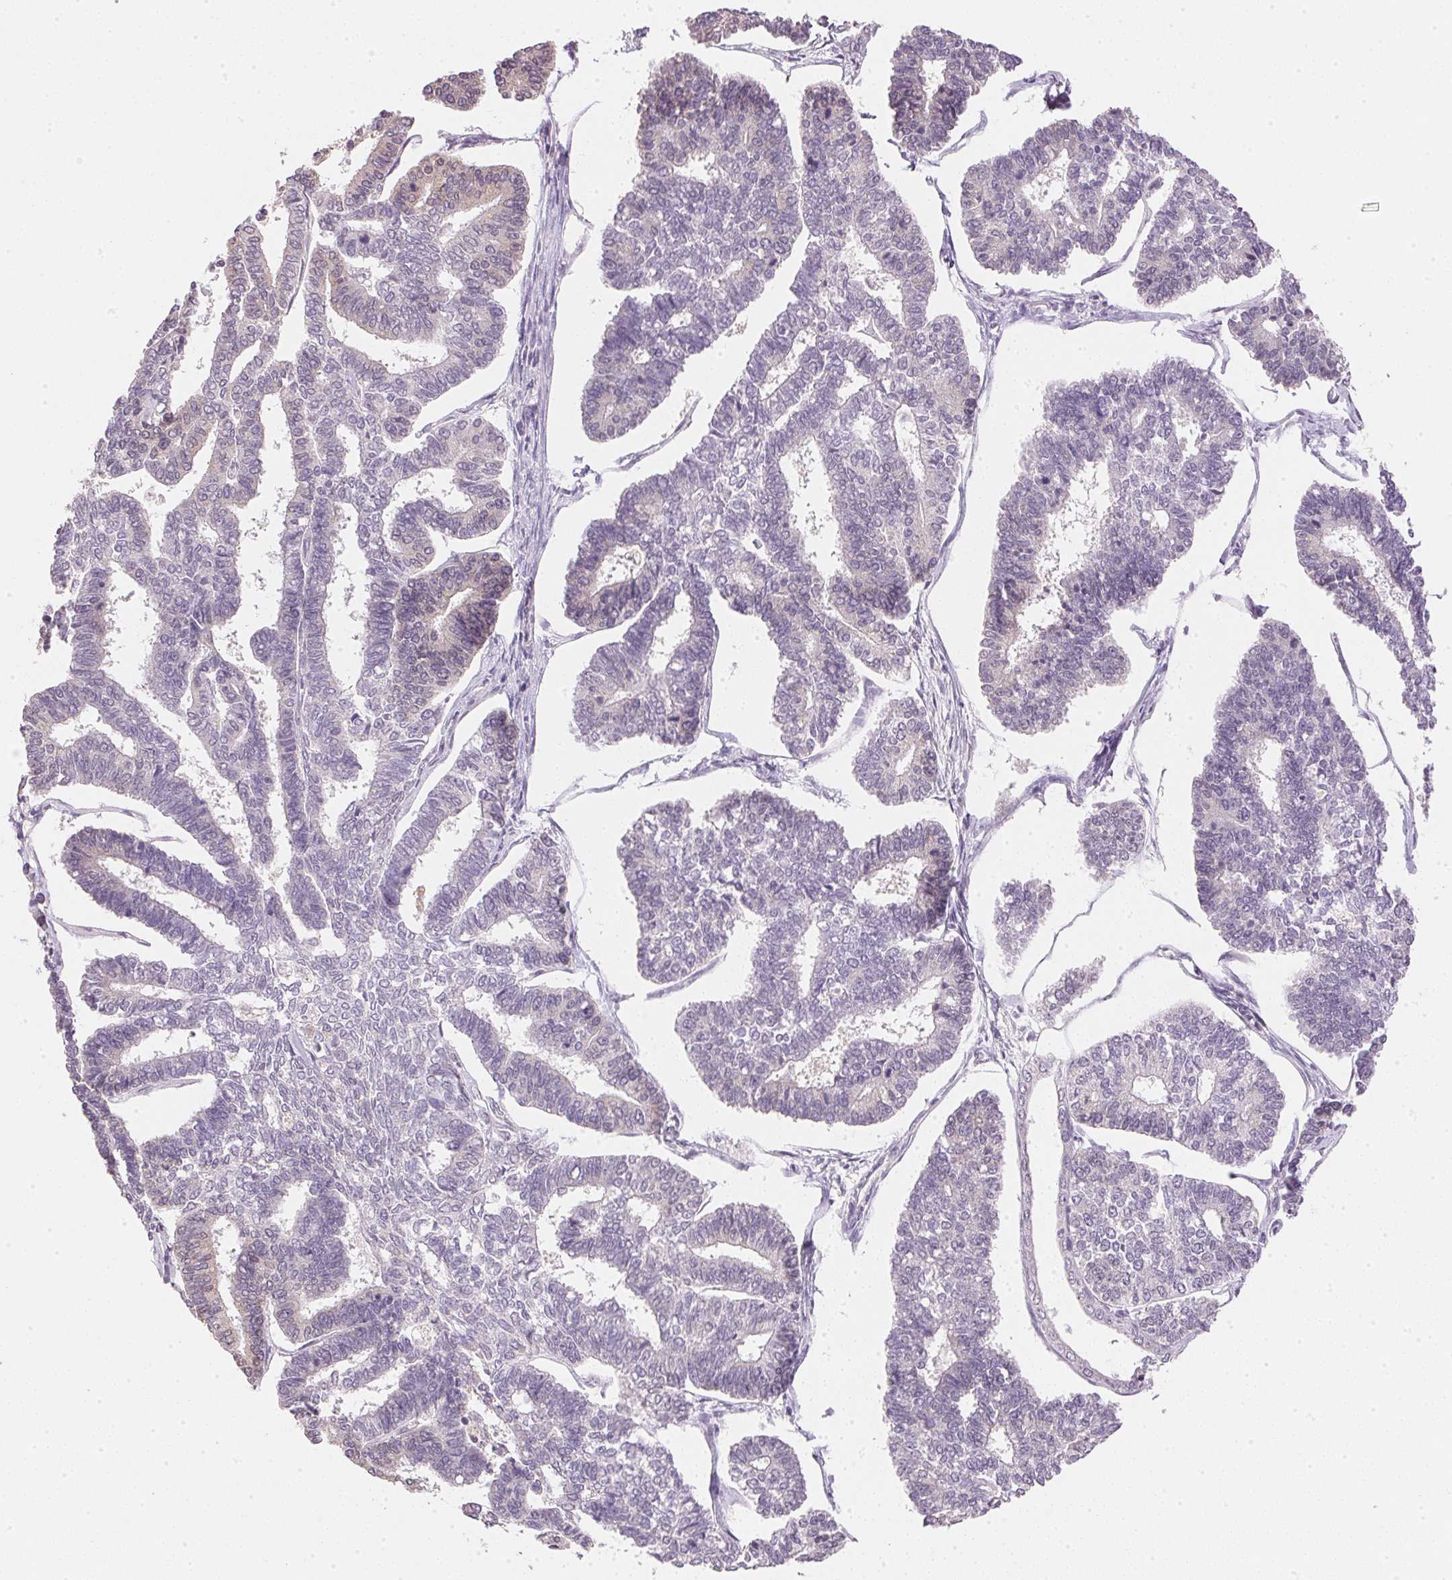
{"staining": {"intensity": "negative", "quantity": "none", "location": "none"}, "tissue": "endometrial cancer", "cell_type": "Tumor cells", "image_type": "cancer", "snomed": [{"axis": "morphology", "description": "Adenocarcinoma, NOS"}, {"axis": "topography", "description": "Endometrium"}], "caption": "The histopathology image exhibits no staining of tumor cells in endometrial cancer (adenocarcinoma). (Brightfield microscopy of DAB (3,3'-diaminobenzidine) IHC at high magnification).", "gene": "DHCR24", "patient": {"sex": "female", "age": 70}}